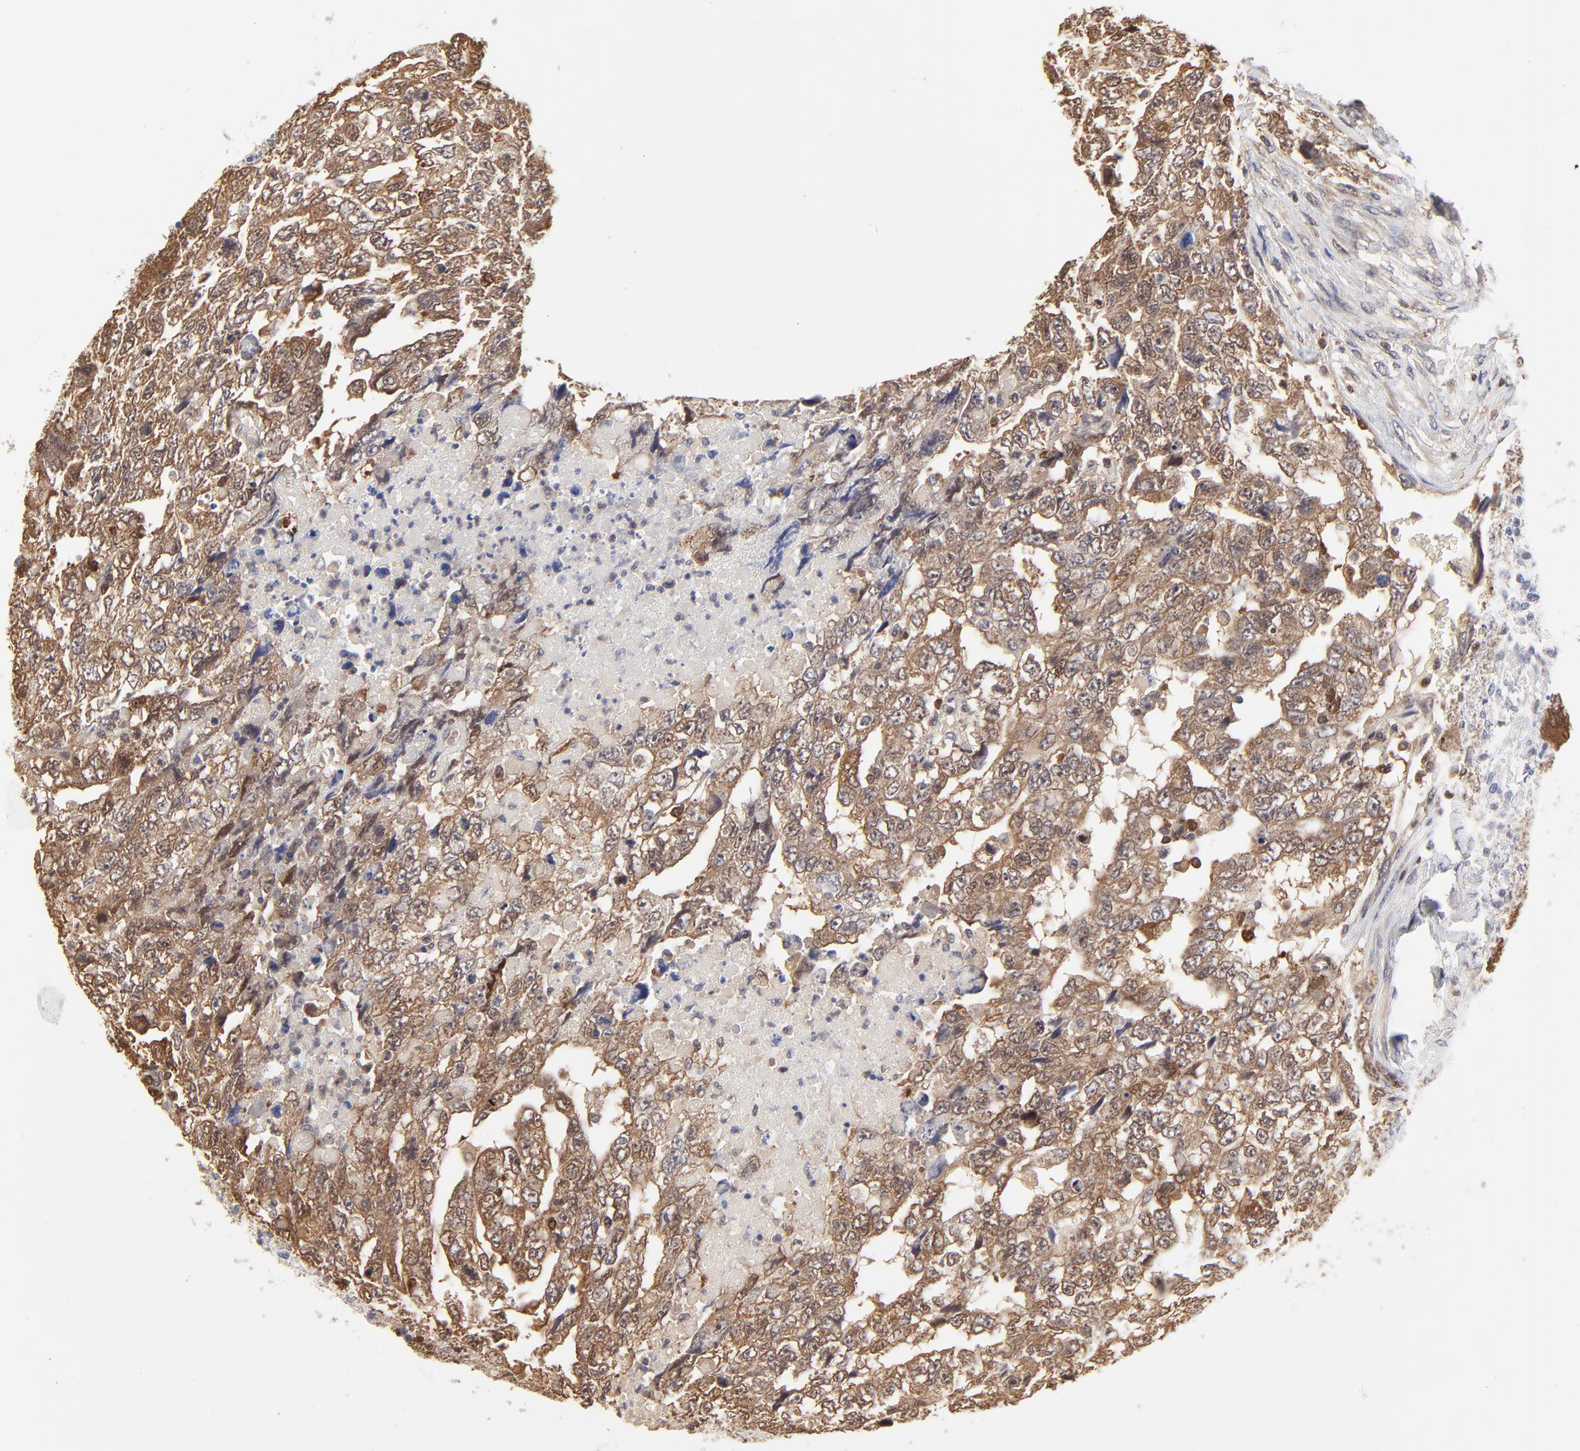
{"staining": {"intensity": "weak", "quantity": ">75%", "location": "cytoplasmic/membranous"}, "tissue": "testis cancer", "cell_type": "Tumor cells", "image_type": "cancer", "snomed": [{"axis": "morphology", "description": "Carcinoma, Embryonal, NOS"}, {"axis": "topography", "description": "Testis"}], "caption": "IHC photomicrograph of neoplastic tissue: human testis embryonal carcinoma stained using immunohistochemistry (IHC) reveals low levels of weak protein expression localized specifically in the cytoplasmic/membranous of tumor cells, appearing as a cytoplasmic/membranous brown color.", "gene": "CASP3", "patient": {"sex": "male", "age": 36}}